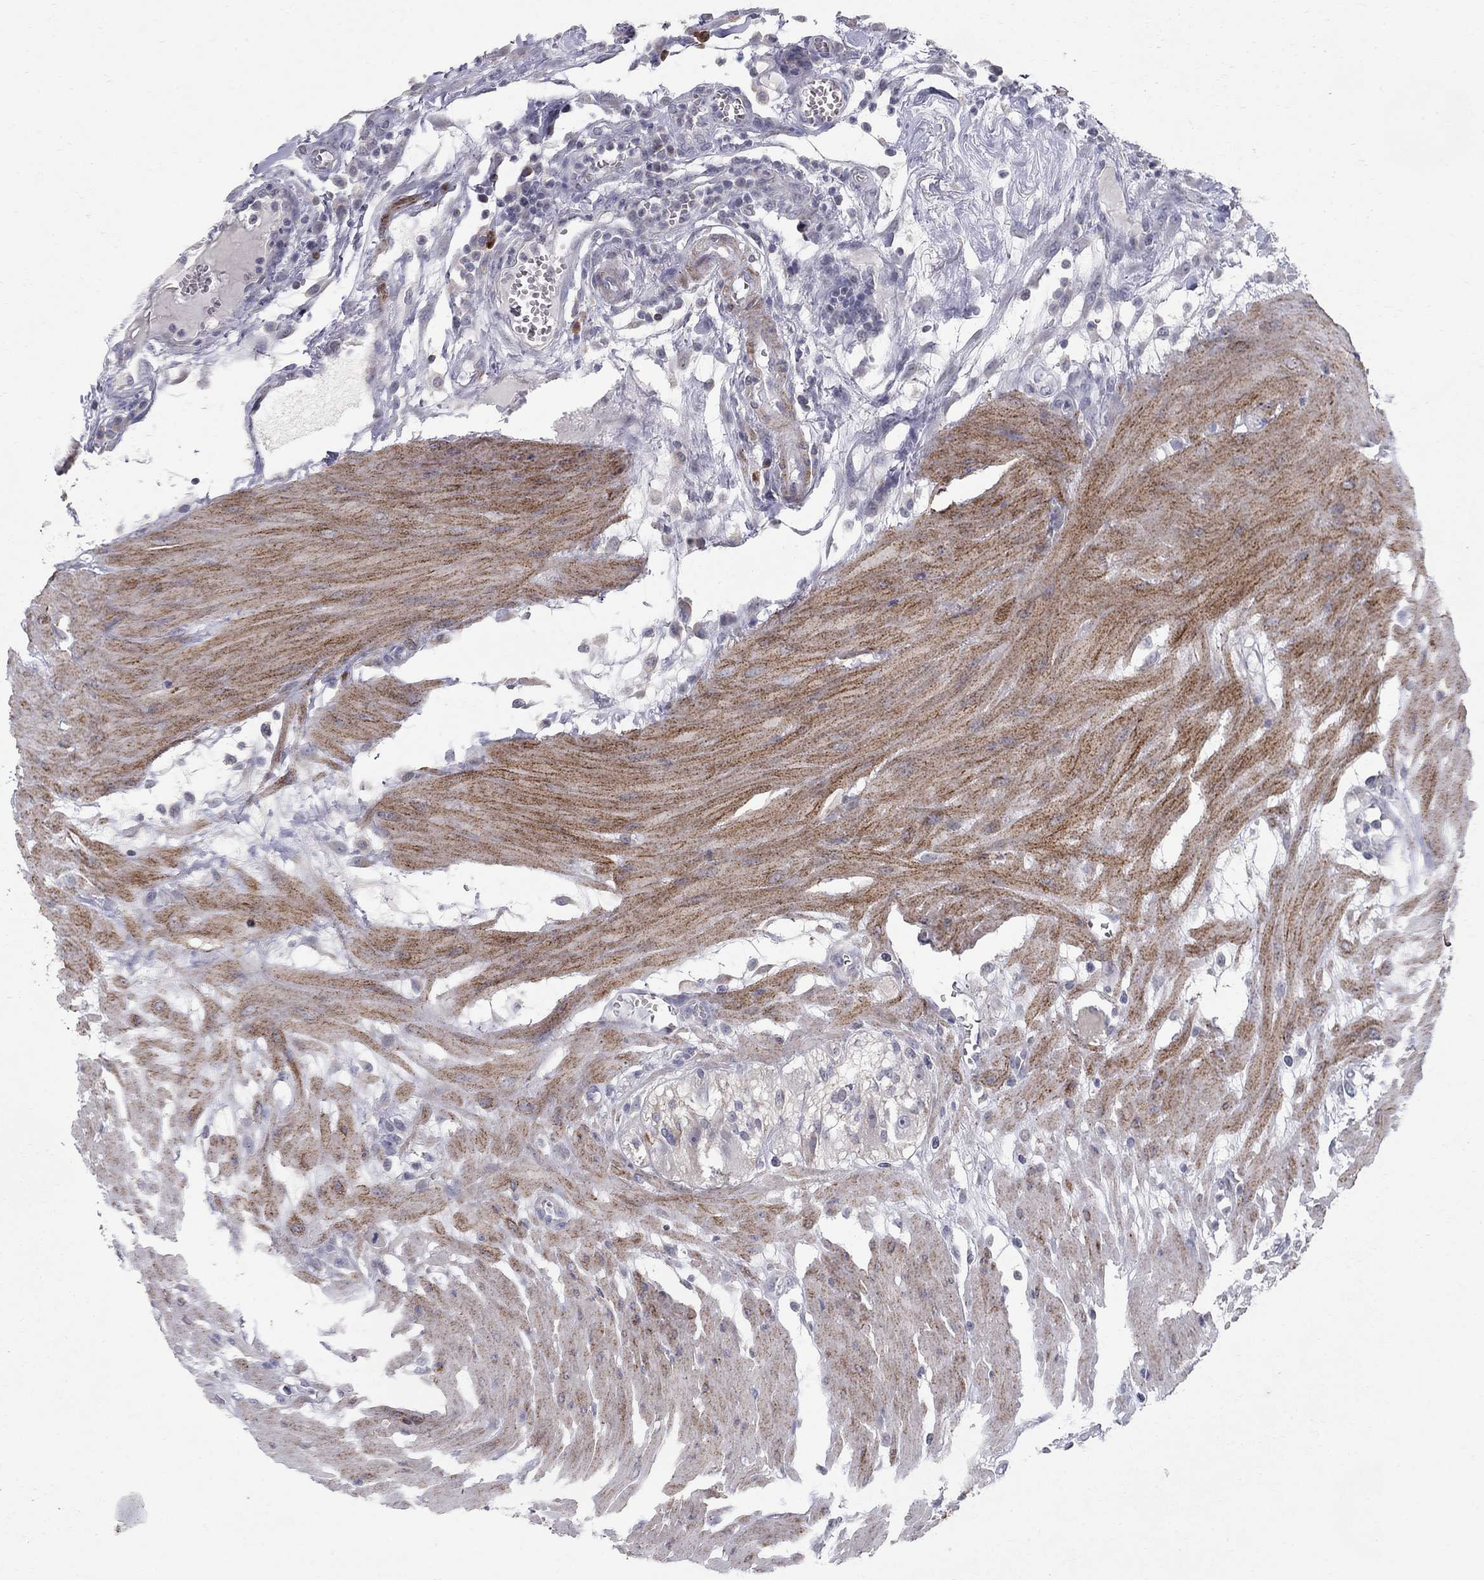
{"staining": {"intensity": "negative", "quantity": "none", "location": "none"}, "tissue": "colon", "cell_type": "Endothelial cells", "image_type": "normal", "snomed": [{"axis": "morphology", "description": "Normal tissue, NOS"}, {"axis": "morphology", "description": "Adenocarcinoma, NOS"}, {"axis": "topography", "description": "Colon"}], "caption": "High power microscopy image of an immunohistochemistry image of benign colon, revealing no significant staining in endothelial cells. The staining is performed using DAB (3,3'-diaminobenzidine) brown chromogen with nuclei counter-stained in using hematoxylin.", "gene": "NTRK2", "patient": {"sex": "male", "age": 65}}